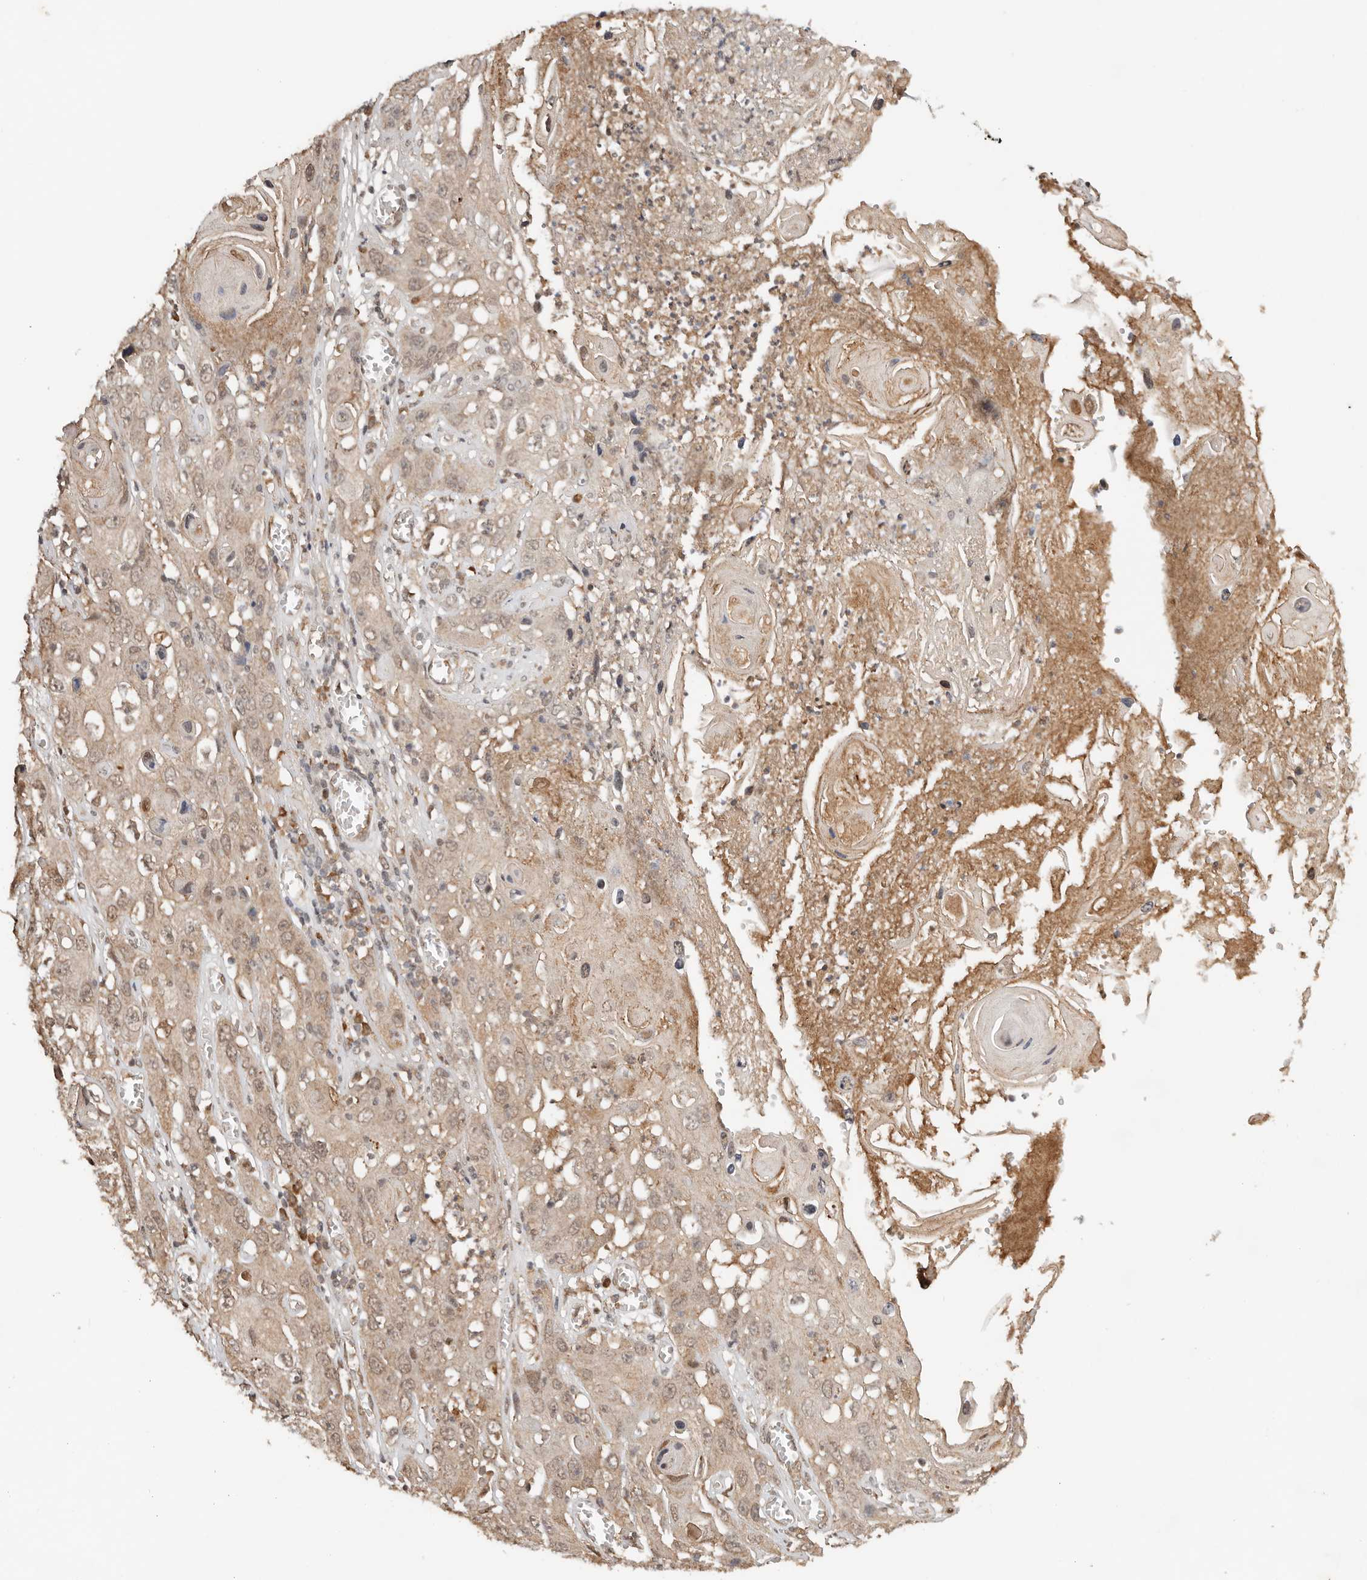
{"staining": {"intensity": "weak", "quantity": ">75%", "location": "cytoplasmic/membranous,nuclear"}, "tissue": "skin cancer", "cell_type": "Tumor cells", "image_type": "cancer", "snomed": [{"axis": "morphology", "description": "Squamous cell carcinoma, NOS"}, {"axis": "topography", "description": "Skin"}], "caption": "Immunohistochemical staining of skin squamous cell carcinoma shows low levels of weak cytoplasmic/membranous and nuclear protein positivity in about >75% of tumor cells.", "gene": "SEC14L1", "patient": {"sex": "male", "age": 55}}